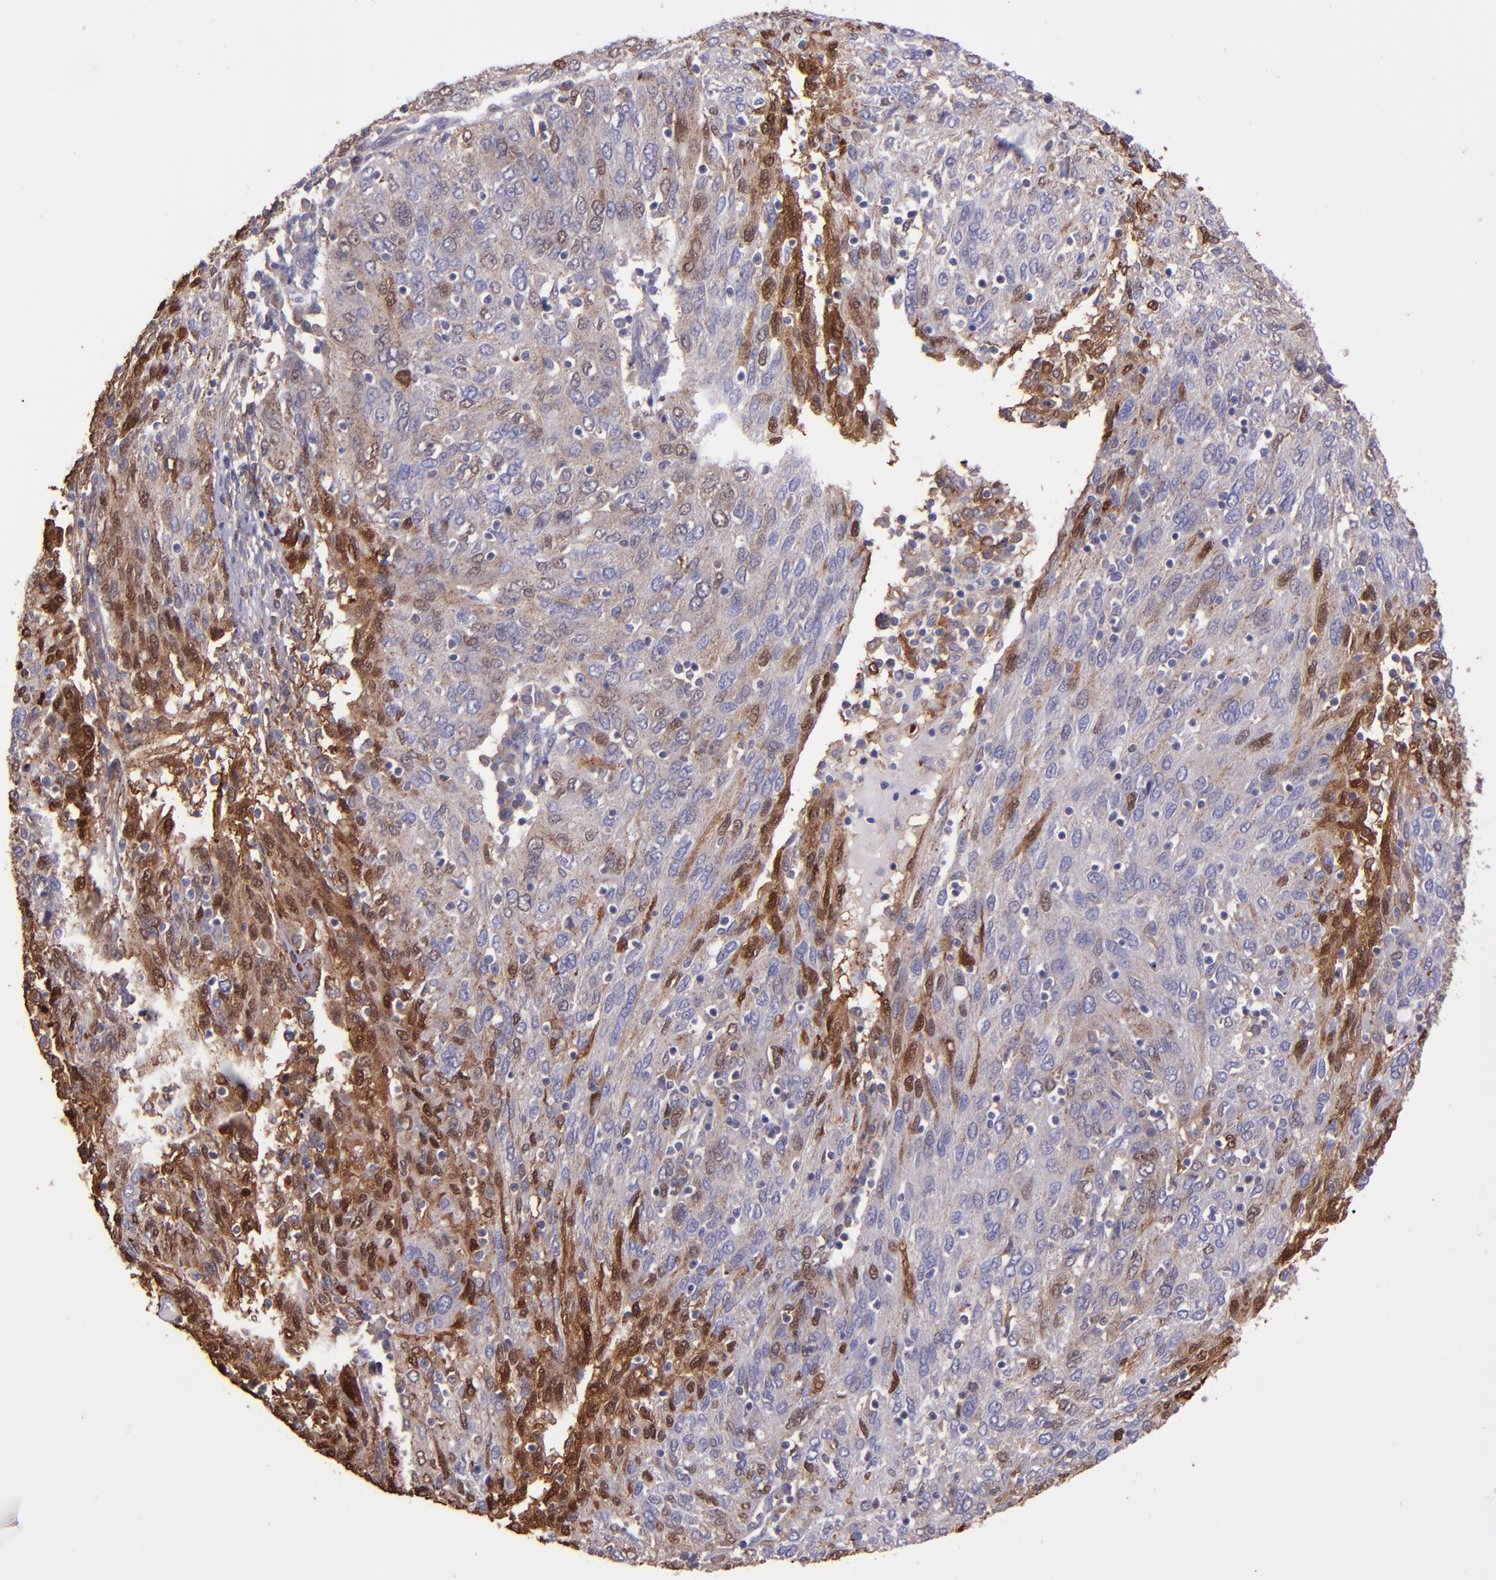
{"staining": {"intensity": "moderate", "quantity": ">75%", "location": "cytoplasmic/membranous,nuclear"}, "tissue": "ovarian cancer", "cell_type": "Tumor cells", "image_type": "cancer", "snomed": [{"axis": "morphology", "description": "Carcinoma, endometroid"}, {"axis": "topography", "description": "Ovary"}], "caption": "This micrograph displays immunohistochemistry staining of endometroid carcinoma (ovarian), with medium moderate cytoplasmic/membranous and nuclear staining in approximately >75% of tumor cells.", "gene": "WASHC1", "patient": {"sex": "female", "age": 50}}